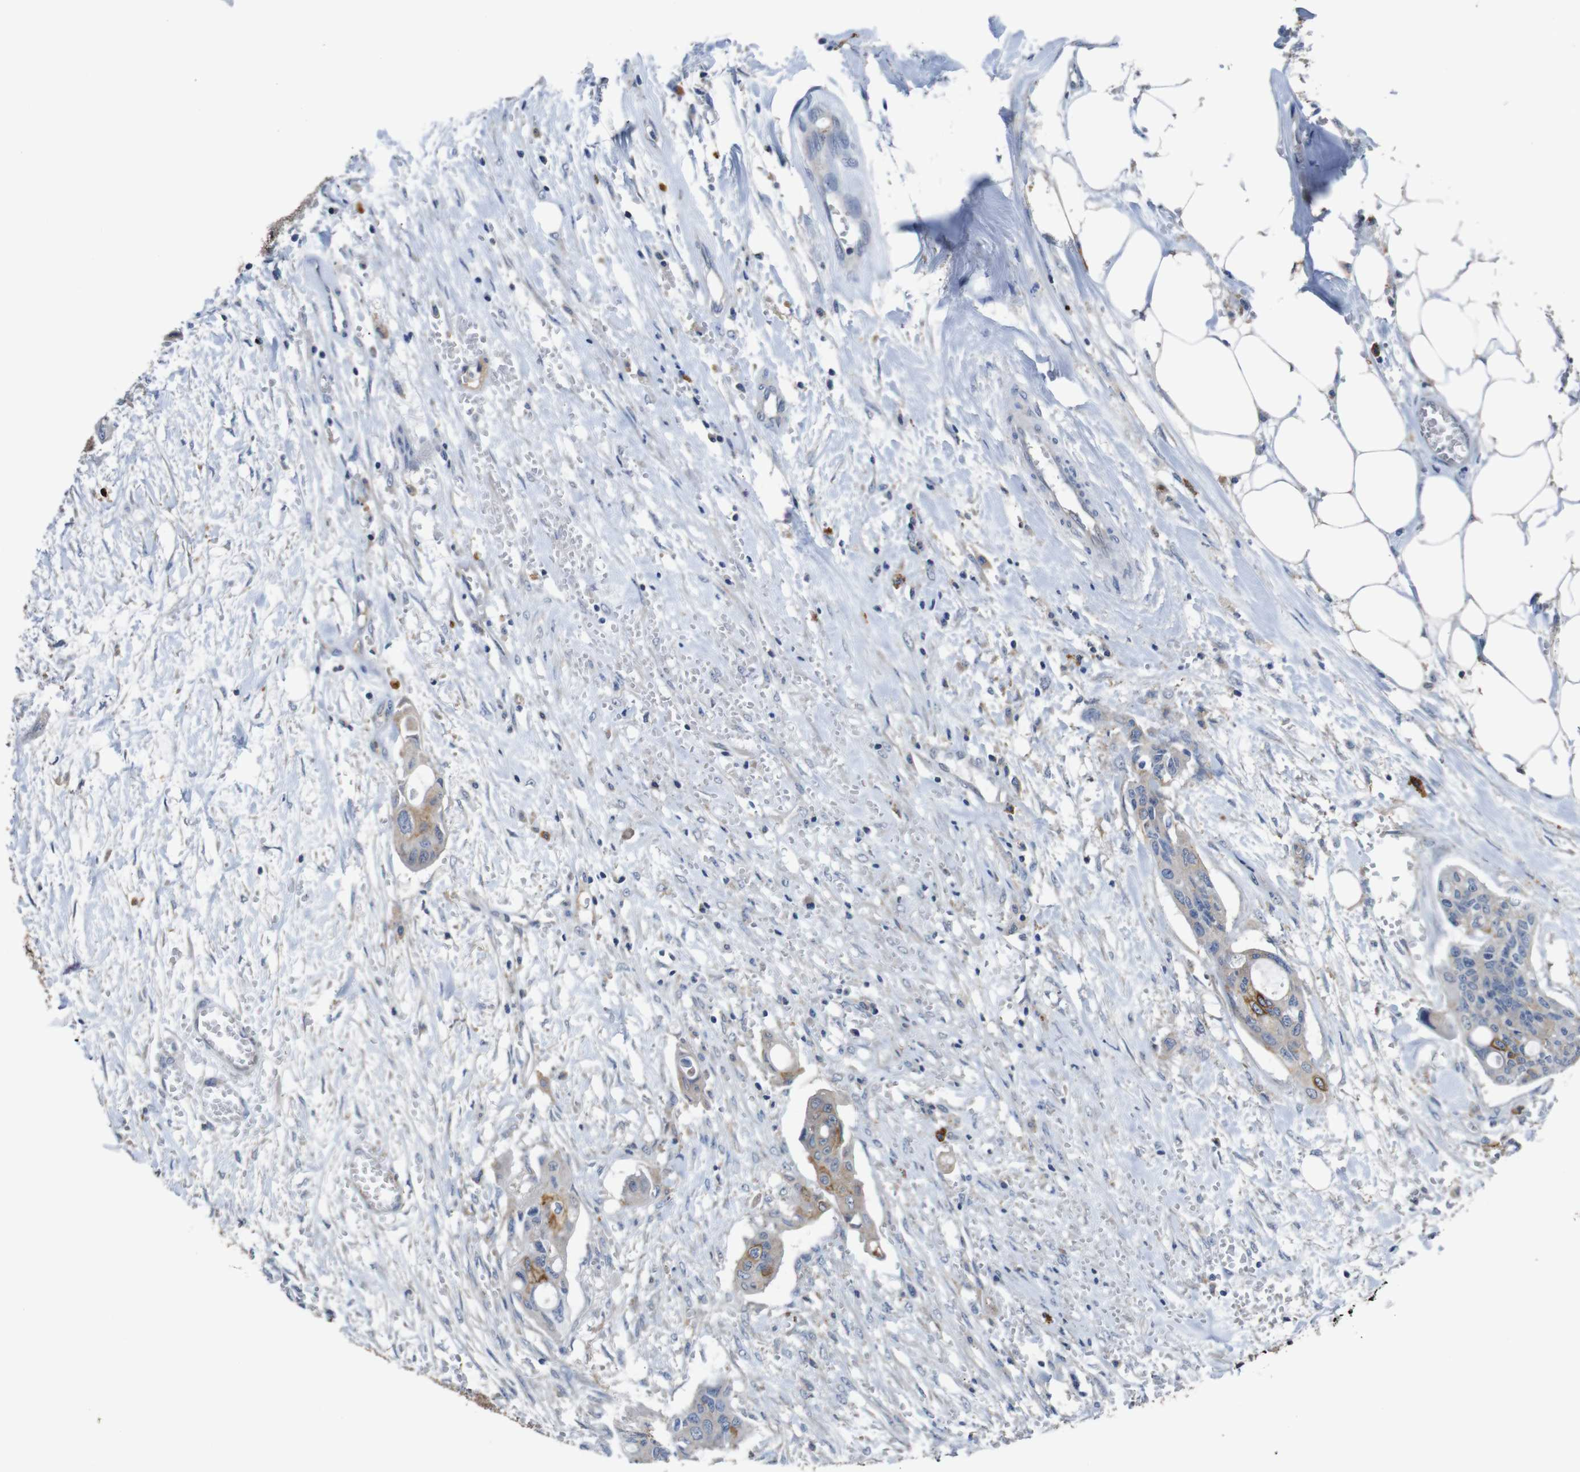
{"staining": {"intensity": "moderate", "quantity": ">75%", "location": "cytoplasmic/membranous"}, "tissue": "colorectal cancer", "cell_type": "Tumor cells", "image_type": "cancer", "snomed": [{"axis": "morphology", "description": "Adenocarcinoma, NOS"}, {"axis": "topography", "description": "Colon"}], "caption": "Human colorectal cancer (adenocarcinoma) stained with a protein marker reveals moderate staining in tumor cells.", "gene": "GLIPR1", "patient": {"sex": "female", "age": 57}}